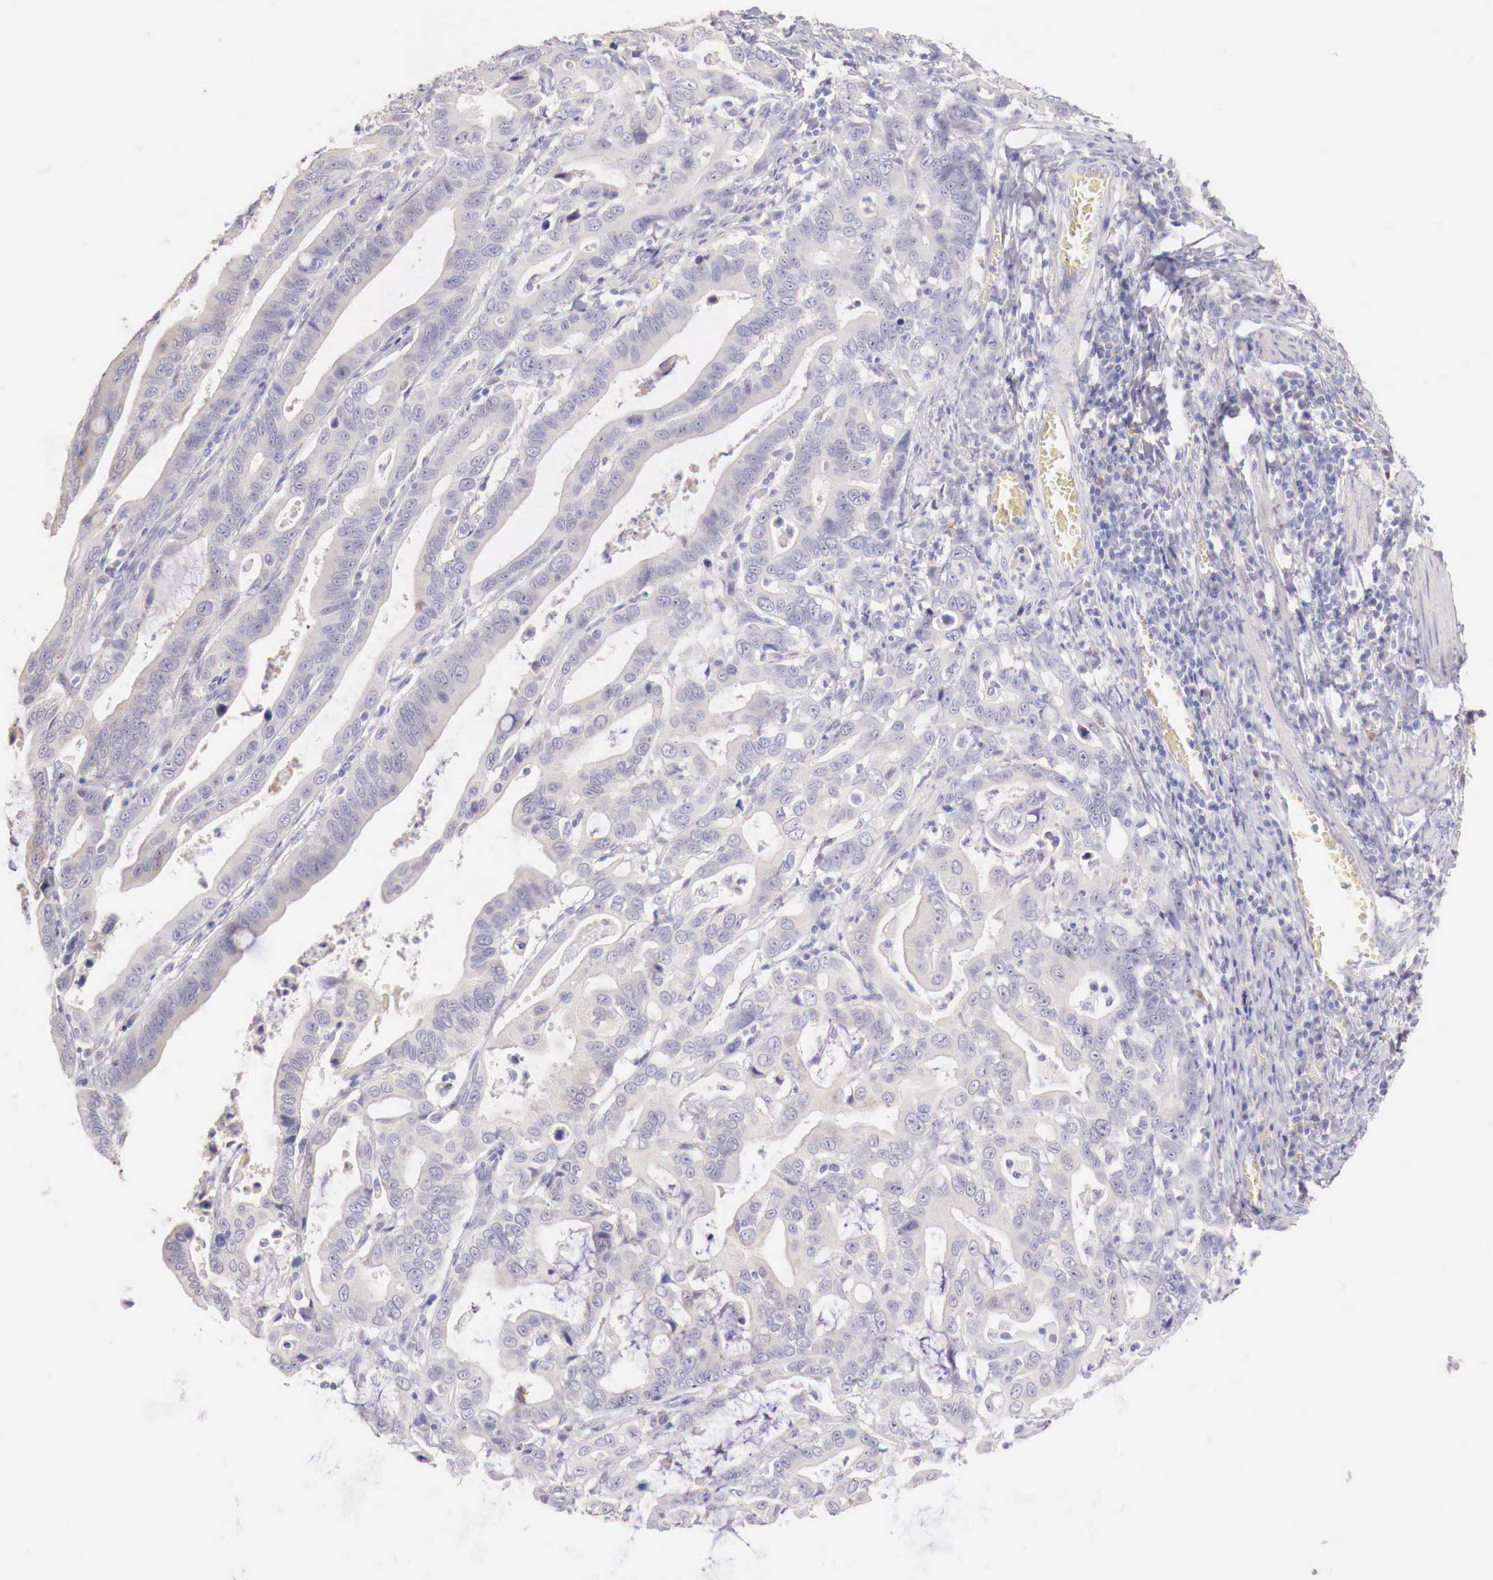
{"staining": {"intensity": "weak", "quantity": "<25%", "location": "cytoplasmic/membranous"}, "tissue": "stomach cancer", "cell_type": "Tumor cells", "image_type": "cancer", "snomed": [{"axis": "morphology", "description": "Adenocarcinoma, NOS"}, {"axis": "topography", "description": "Stomach, upper"}], "caption": "Immunohistochemistry (IHC) image of stomach cancer stained for a protein (brown), which reveals no positivity in tumor cells.", "gene": "ITIH6", "patient": {"sex": "male", "age": 63}}